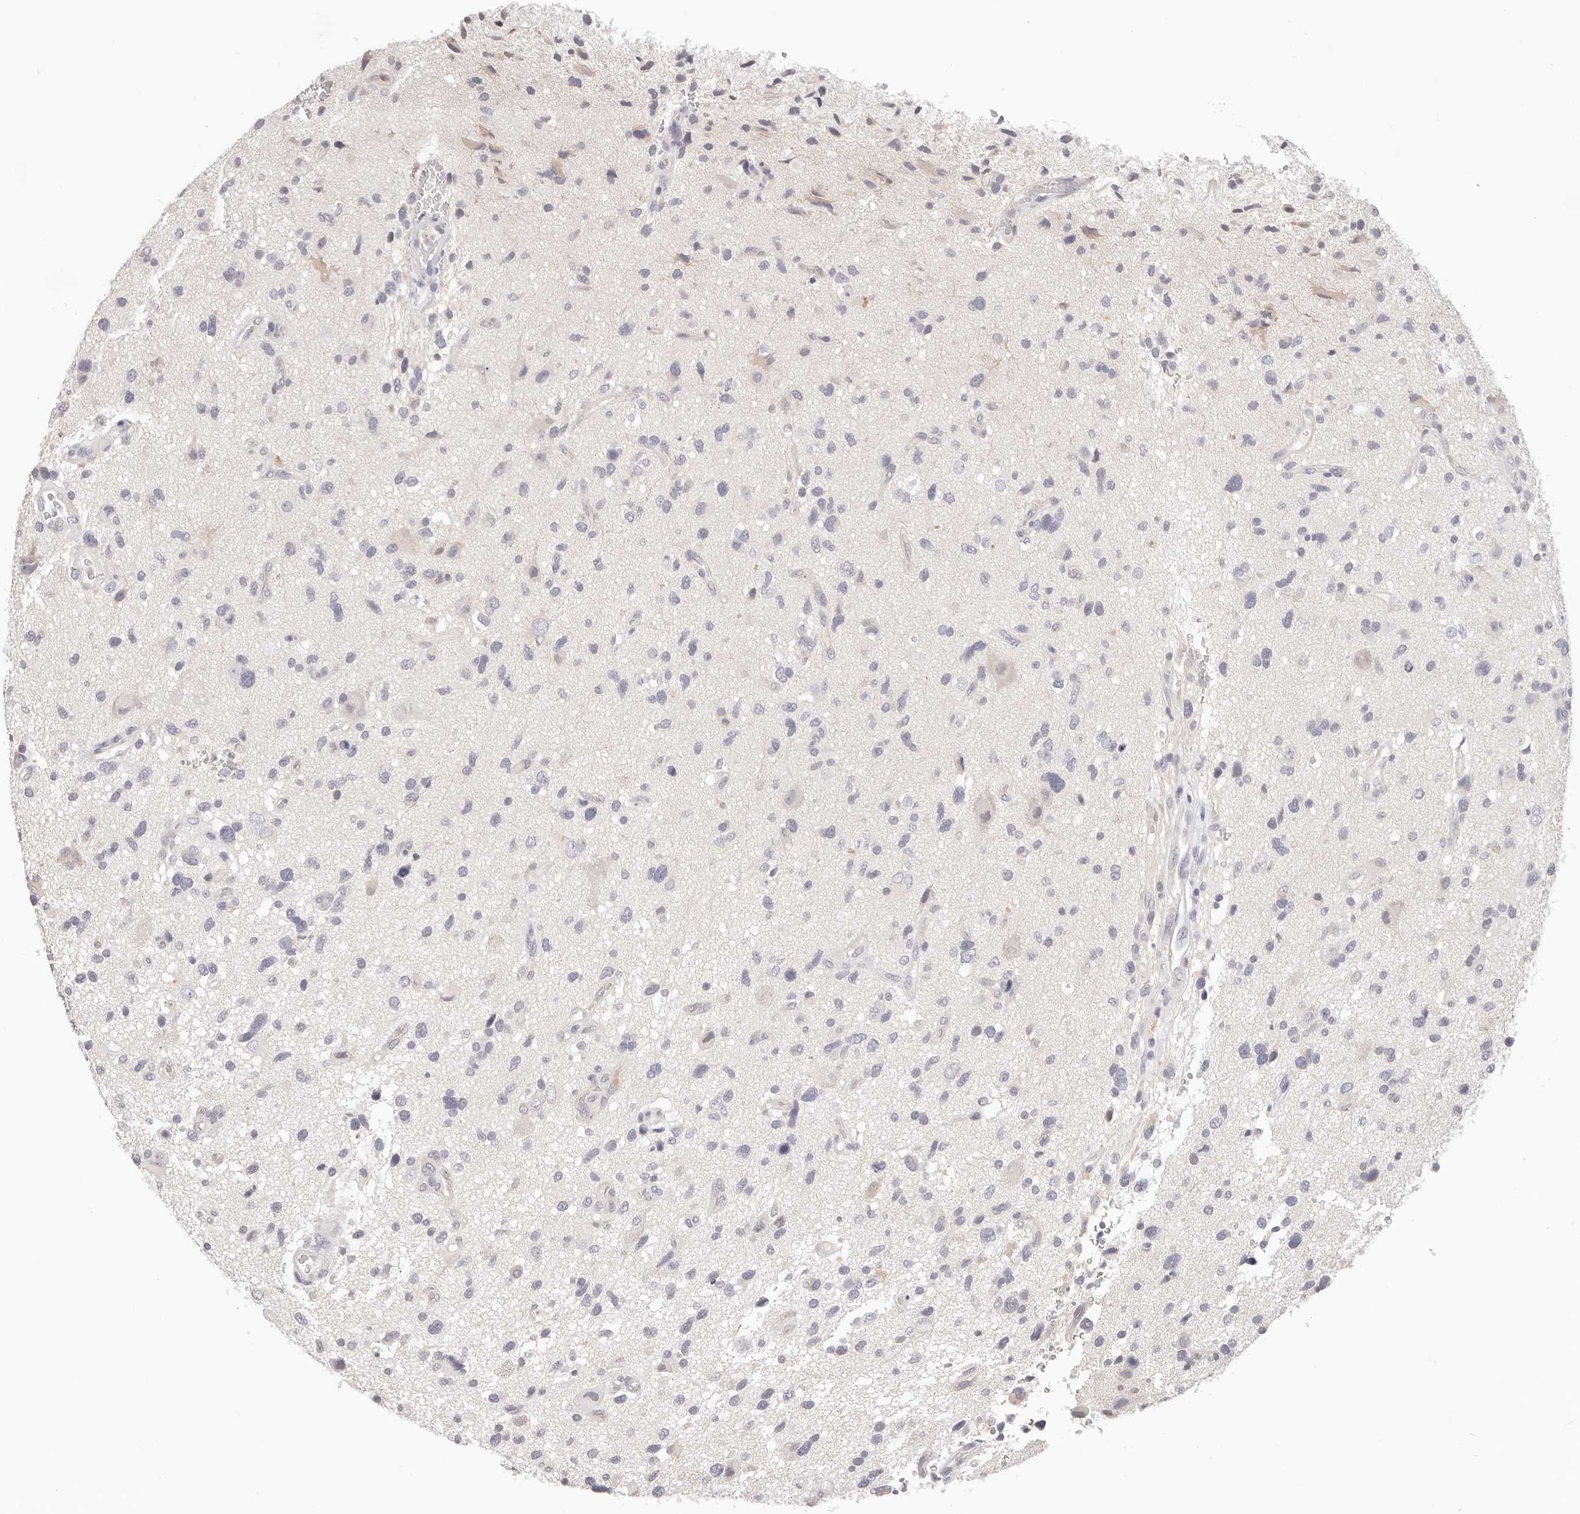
{"staining": {"intensity": "negative", "quantity": "none", "location": "none"}, "tissue": "glioma", "cell_type": "Tumor cells", "image_type": "cancer", "snomed": [{"axis": "morphology", "description": "Glioma, malignant, High grade"}, {"axis": "topography", "description": "Brain"}], "caption": "A micrograph of malignant glioma (high-grade) stained for a protein reveals no brown staining in tumor cells.", "gene": "GGPS1", "patient": {"sex": "male", "age": 33}}